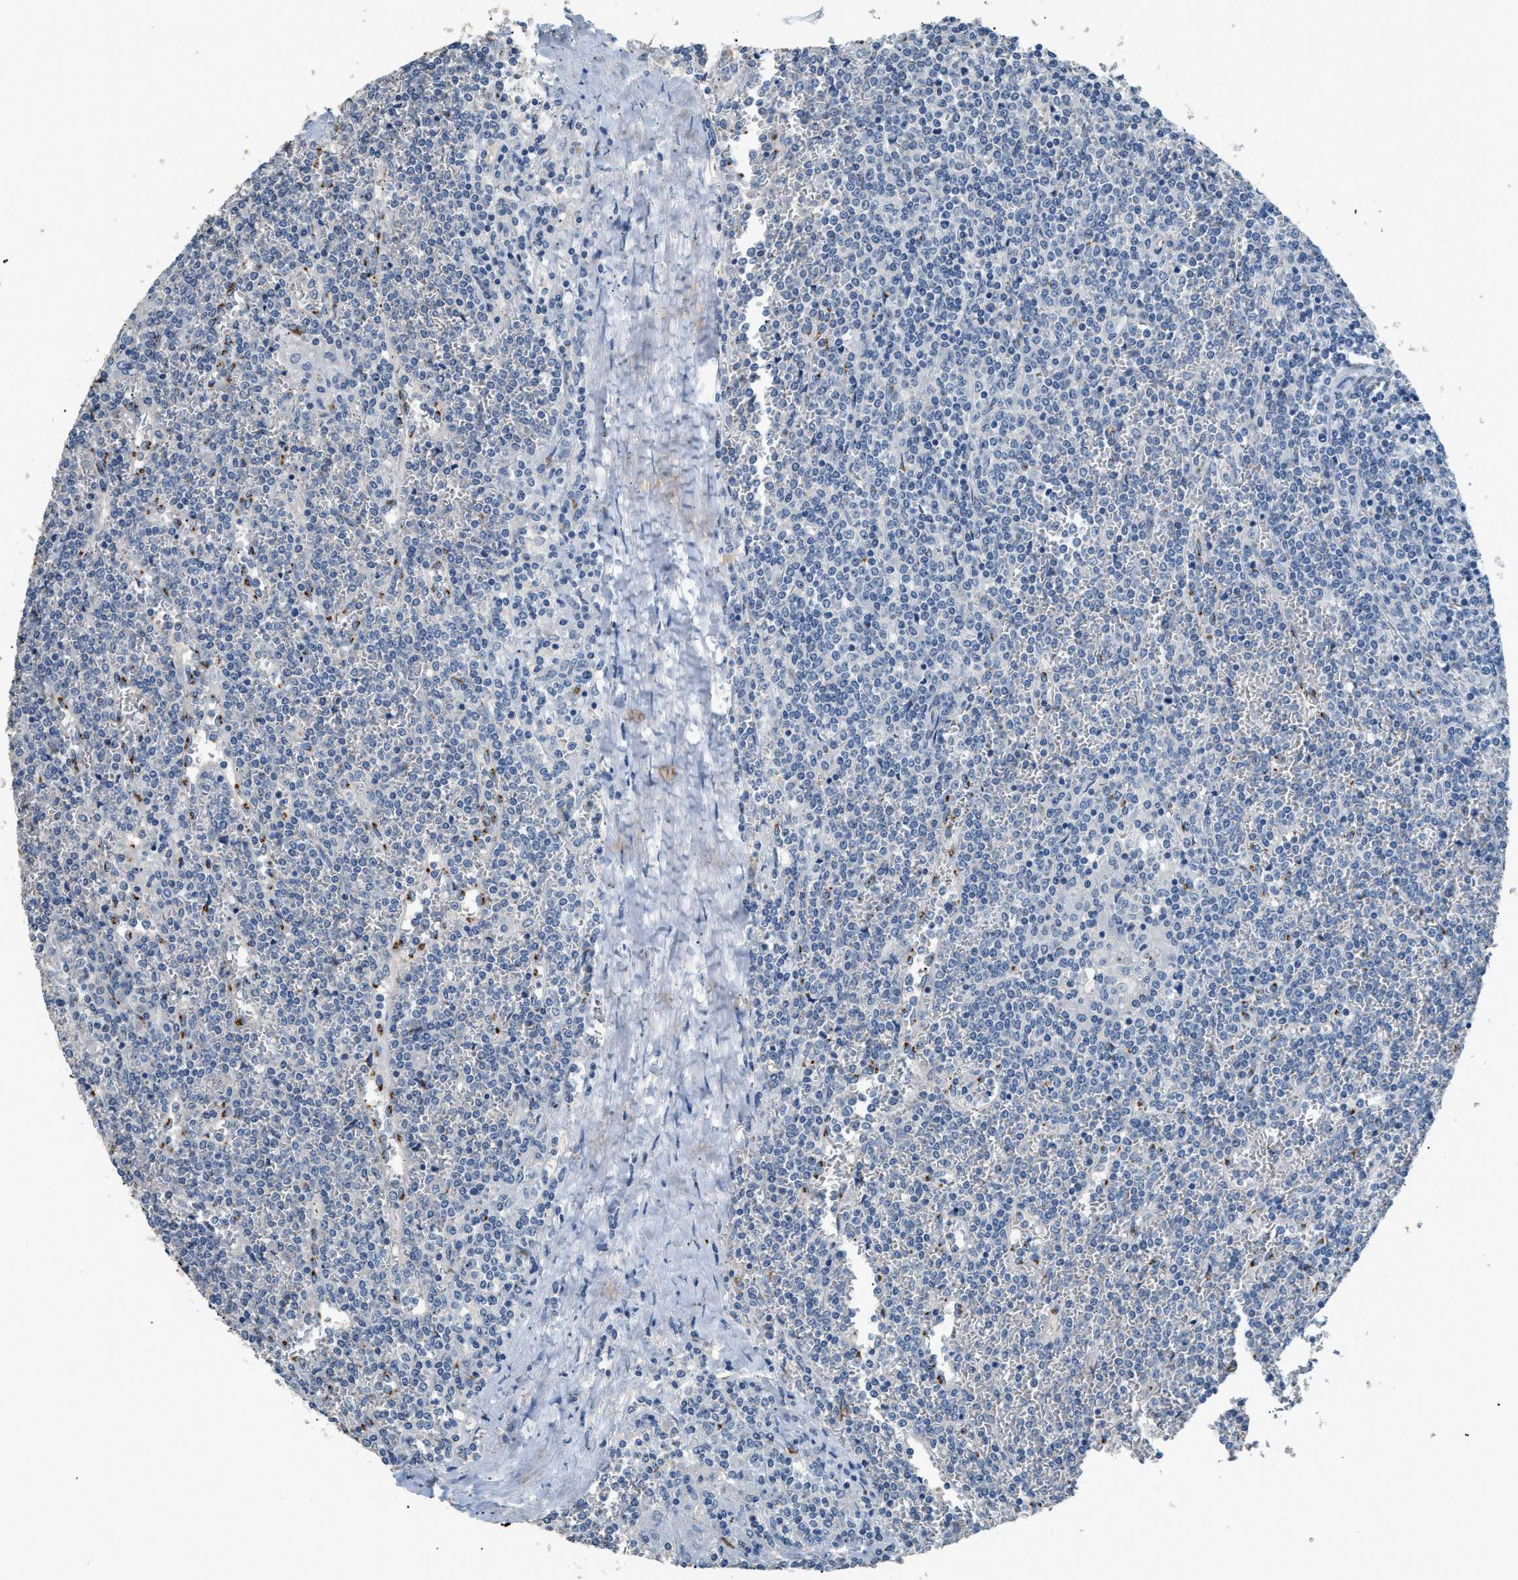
{"staining": {"intensity": "negative", "quantity": "none", "location": "none"}, "tissue": "lymphoma", "cell_type": "Tumor cells", "image_type": "cancer", "snomed": [{"axis": "morphology", "description": "Malignant lymphoma, non-Hodgkin's type, Low grade"}, {"axis": "topography", "description": "Spleen"}], "caption": "Low-grade malignant lymphoma, non-Hodgkin's type stained for a protein using immunohistochemistry (IHC) displays no expression tumor cells.", "gene": "GOLM1", "patient": {"sex": "female", "age": 19}}